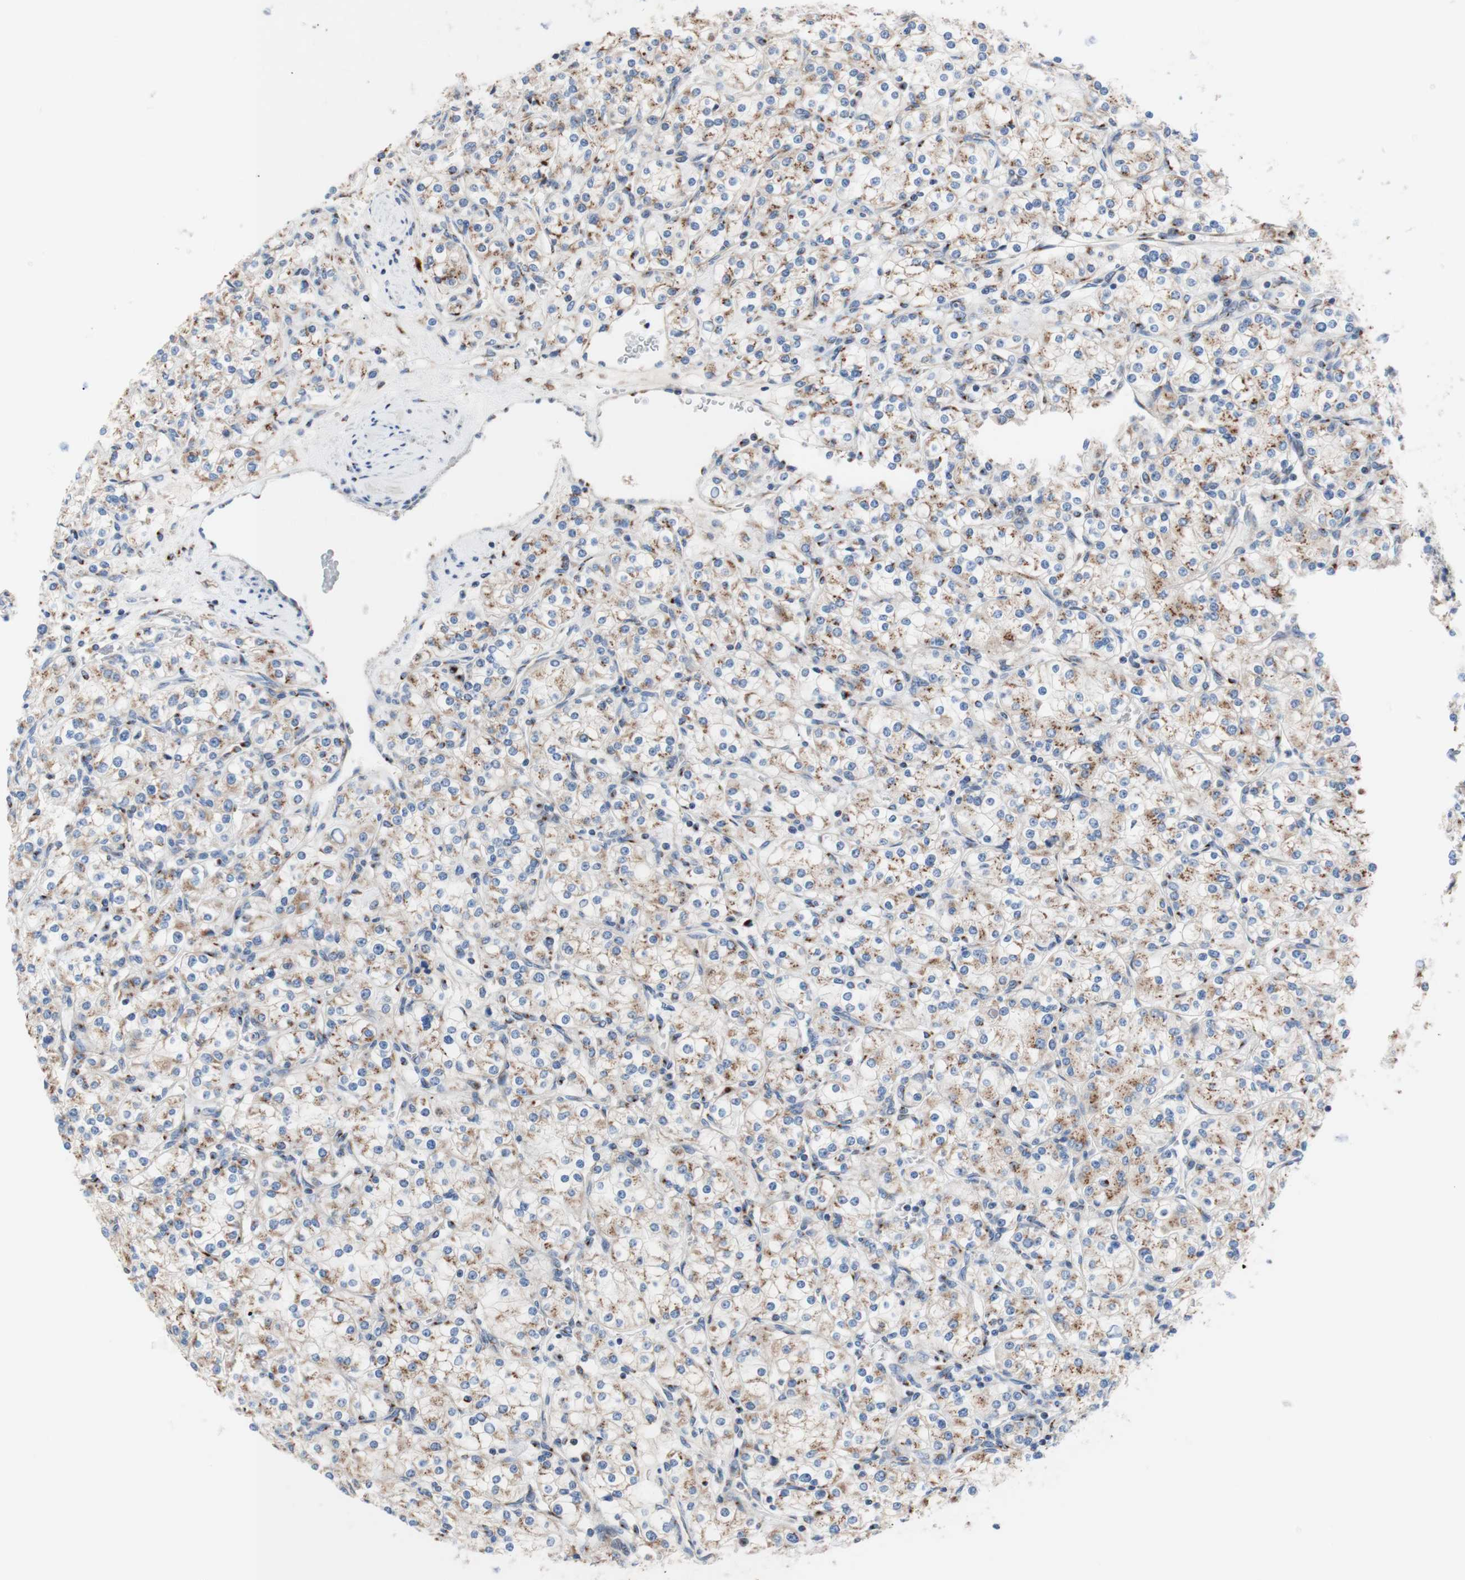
{"staining": {"intensity": "weak", "quantity": "25%-75%", "location": "cytoplasmic/membranous"}, "tissue": "renal cancer", "cell_type": "Tumor cells", "image_type": "cancer", "snomed": [{"axis": "morphology", "description": "Adenocarcinoma, NOS"}, {"axis": "topography", "description": "Kidney"}], "caption": "Immunohistochemistry (IHC) image of neoplastic tissue: renal adenocarcinoma stained using immunohistochemistry displays low levels of weak protein expression localized specifically in the cytoplasmic/membranous of tumor cells, appearing as a cytoplasmic/membranous brown color.", "gene": "GALNT2", "patient": {"sex": "male", "age": 77}}